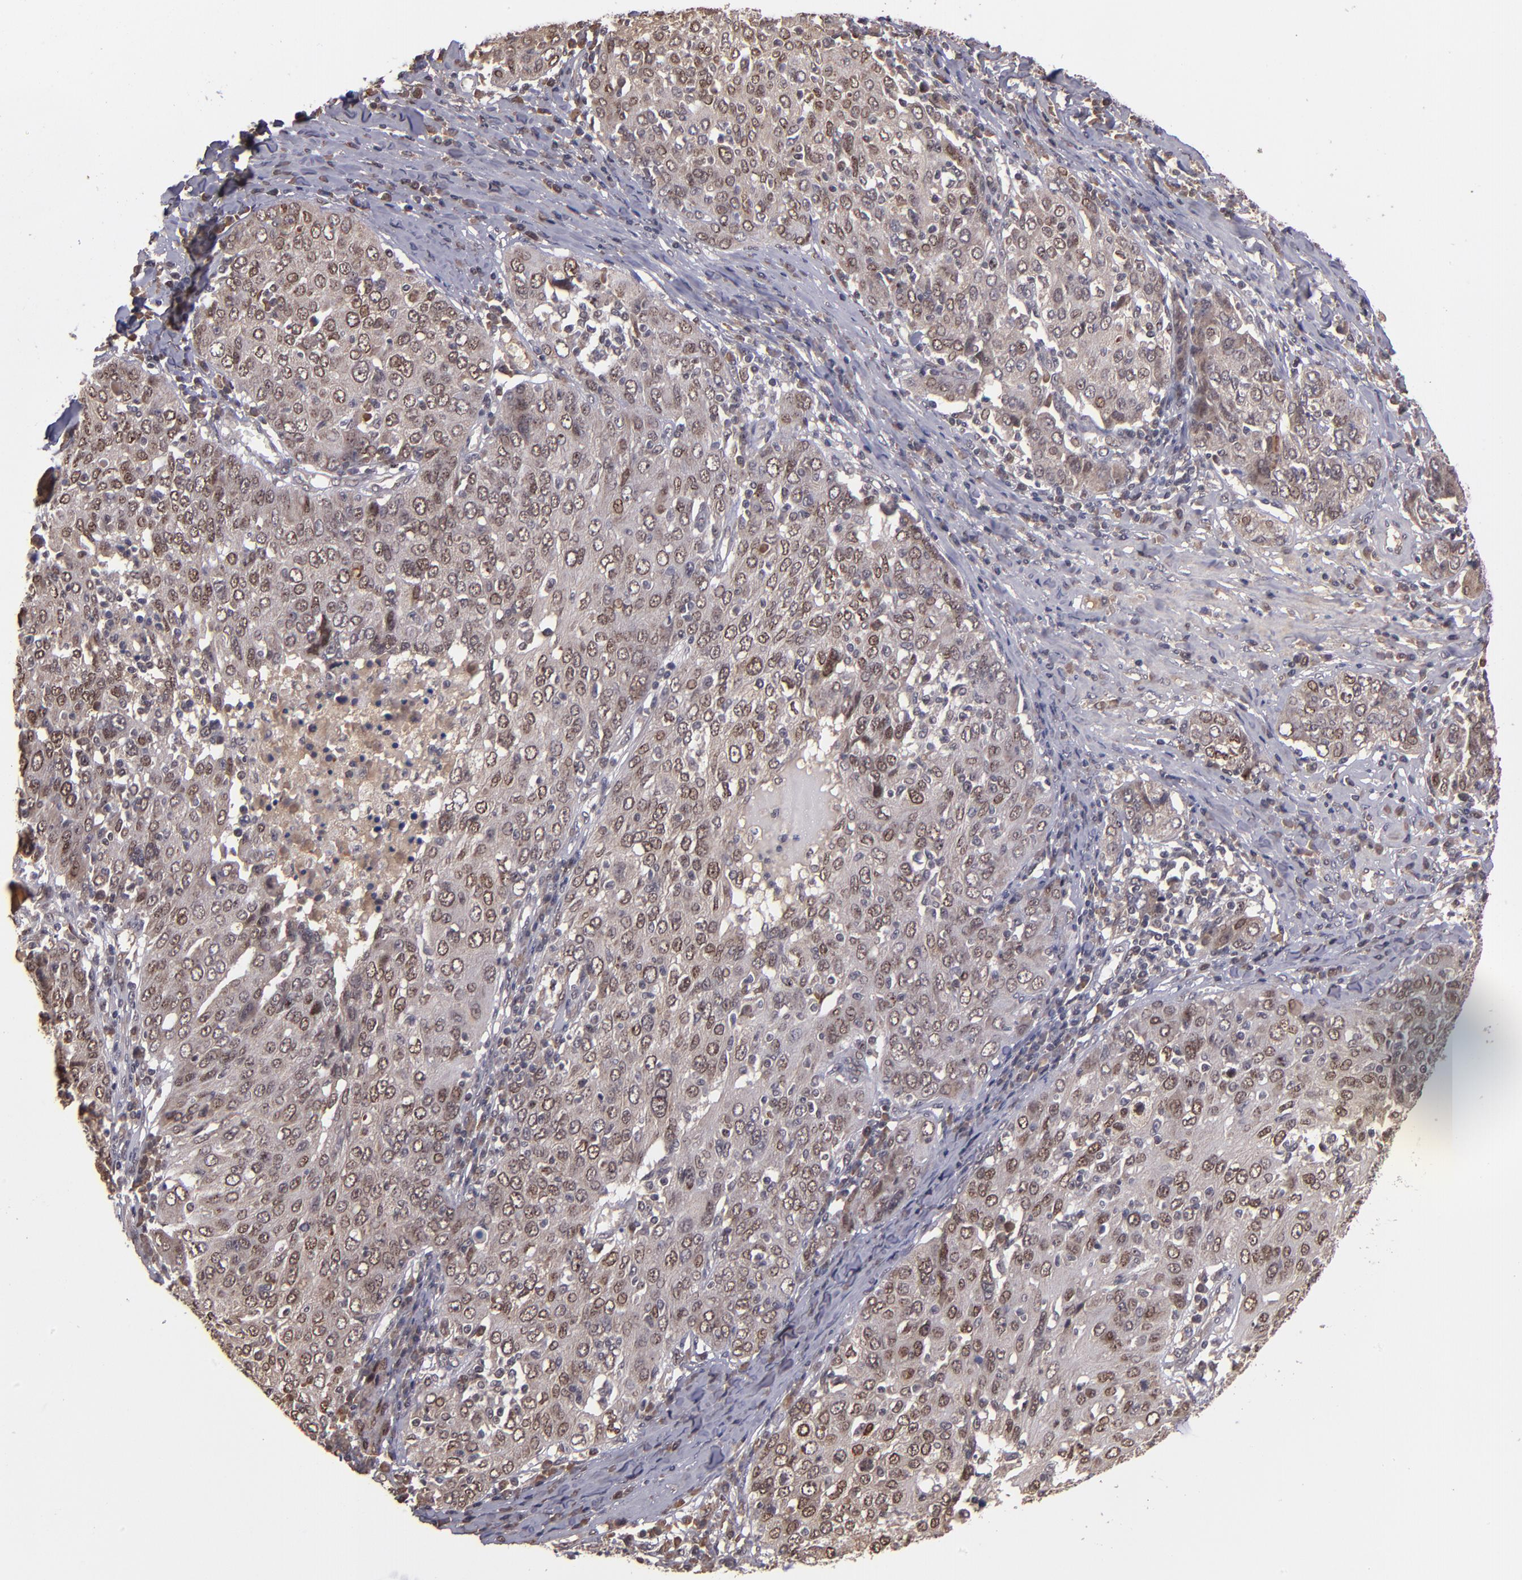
{"staining": {"intensity": "moderate", "quantity": ">75%", "location": "nuclear"}, "tissue": "ovarian cancer", "cell_type": "Tumor cells", "image_type": "cancer", "snomed": [{"axis": "morphology", "description": "Carcinoma, endometroid"}, {"axis": "topography", "description": "Ovary"}], "caption": "Immunohistochemical staining of ovarian cancer reveals medium levels of moderate nuclear protein expression in approximately >75% of tumor cells. (DAB = brown stain, brightfield microscopy at high magnification).", "gene": "ABHD12B", "patient": {"sex": "female", "age": 50}}